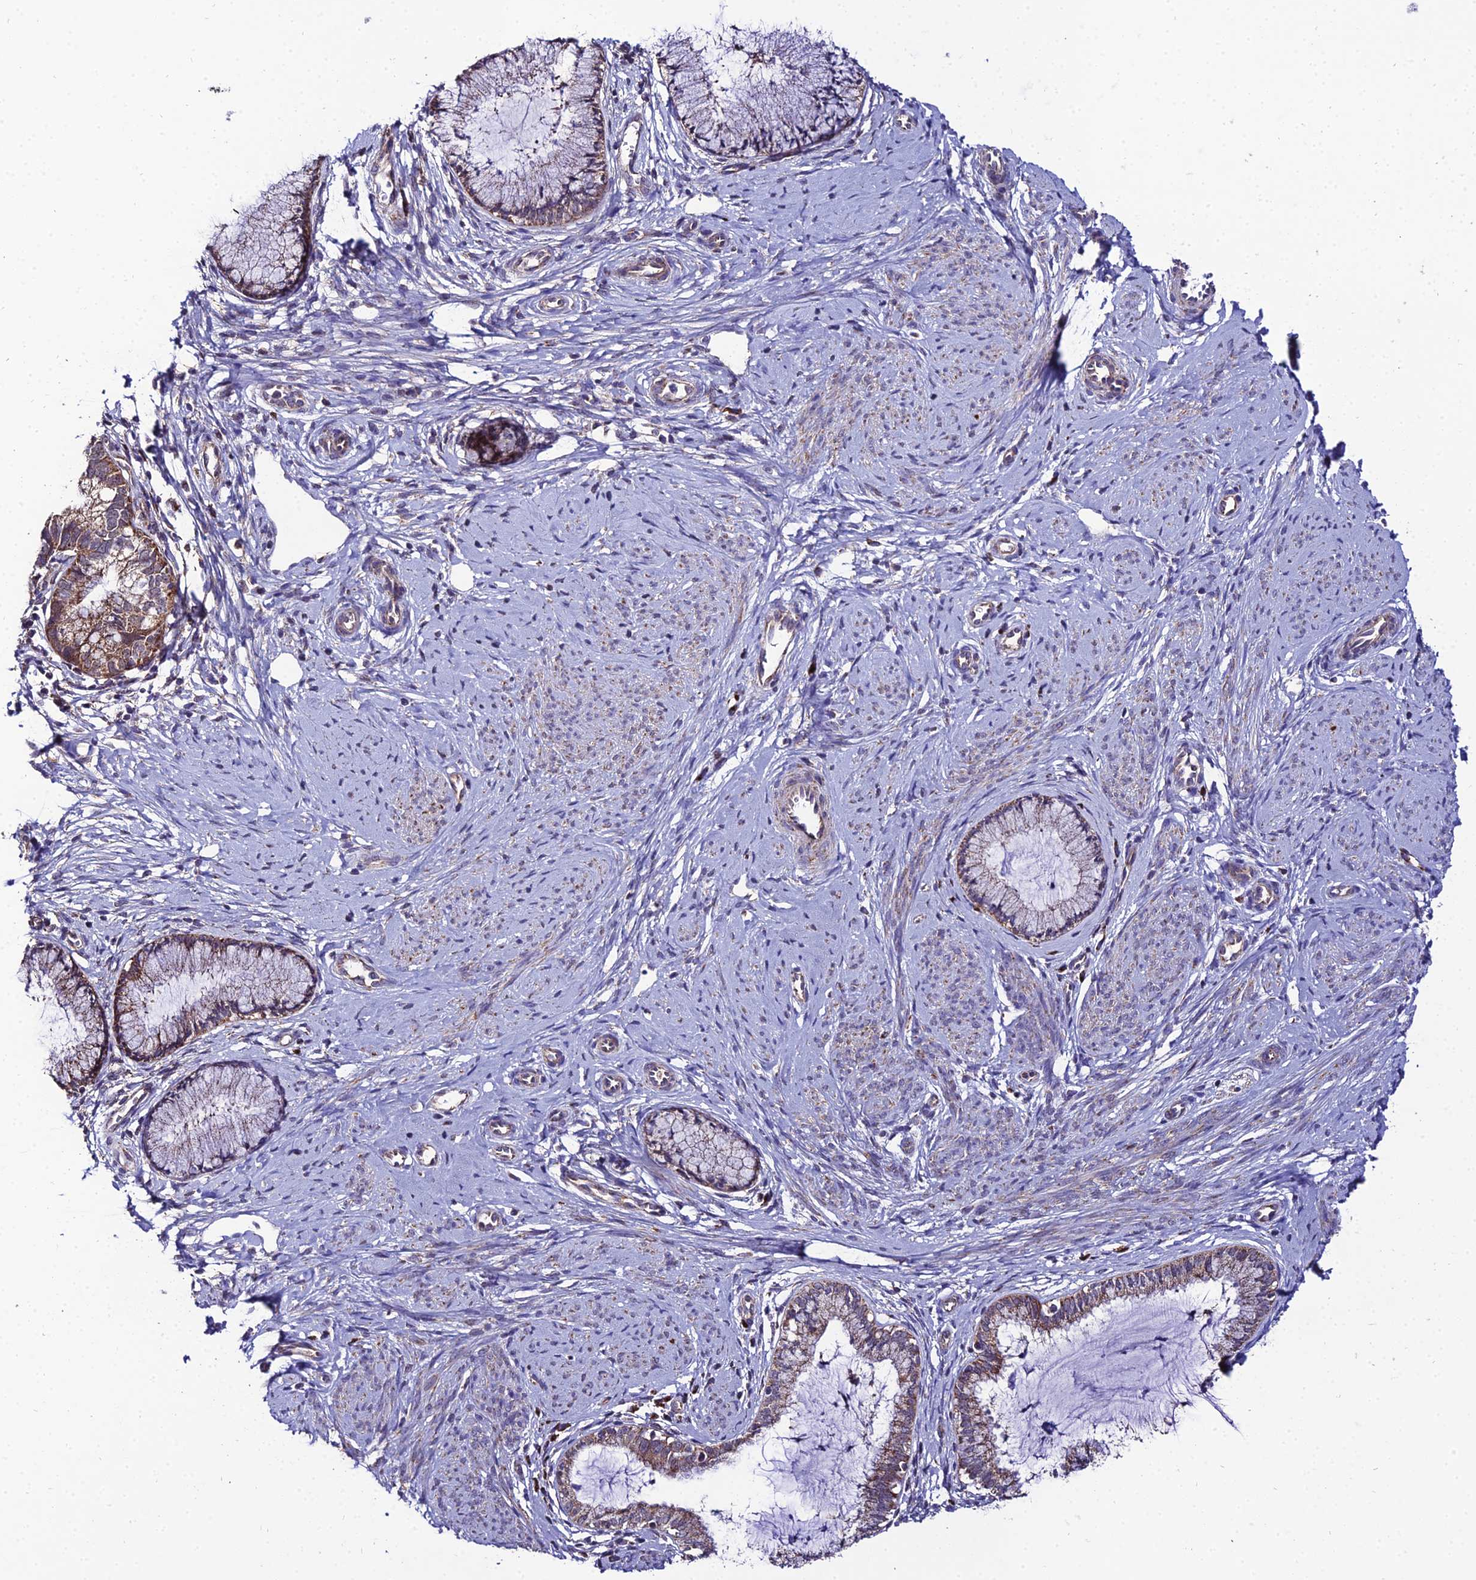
{"staining": {"intensity": "moderate", "quantity": ">75%", "location": "cytoplasmic/membranous"}, "tissue": "cervical cancer", "cell_type": "Tumor cells", "image_type": "cancer", "snomed": [{"axis": "morphology", "description": "Adenocarcinoma, NOS"}, {"axis": "topography", "description": "Cervix"}], "caption": "Immunohistochemistry image of adenocarcinoma (cervical) stained for a protein (brown), which reveals medium levels of moderate cytoplasmic/membranous staining in about >75% of tumor cells.", "gene": "PSMD2", "patient": {"sex": "female", "age": 36}}